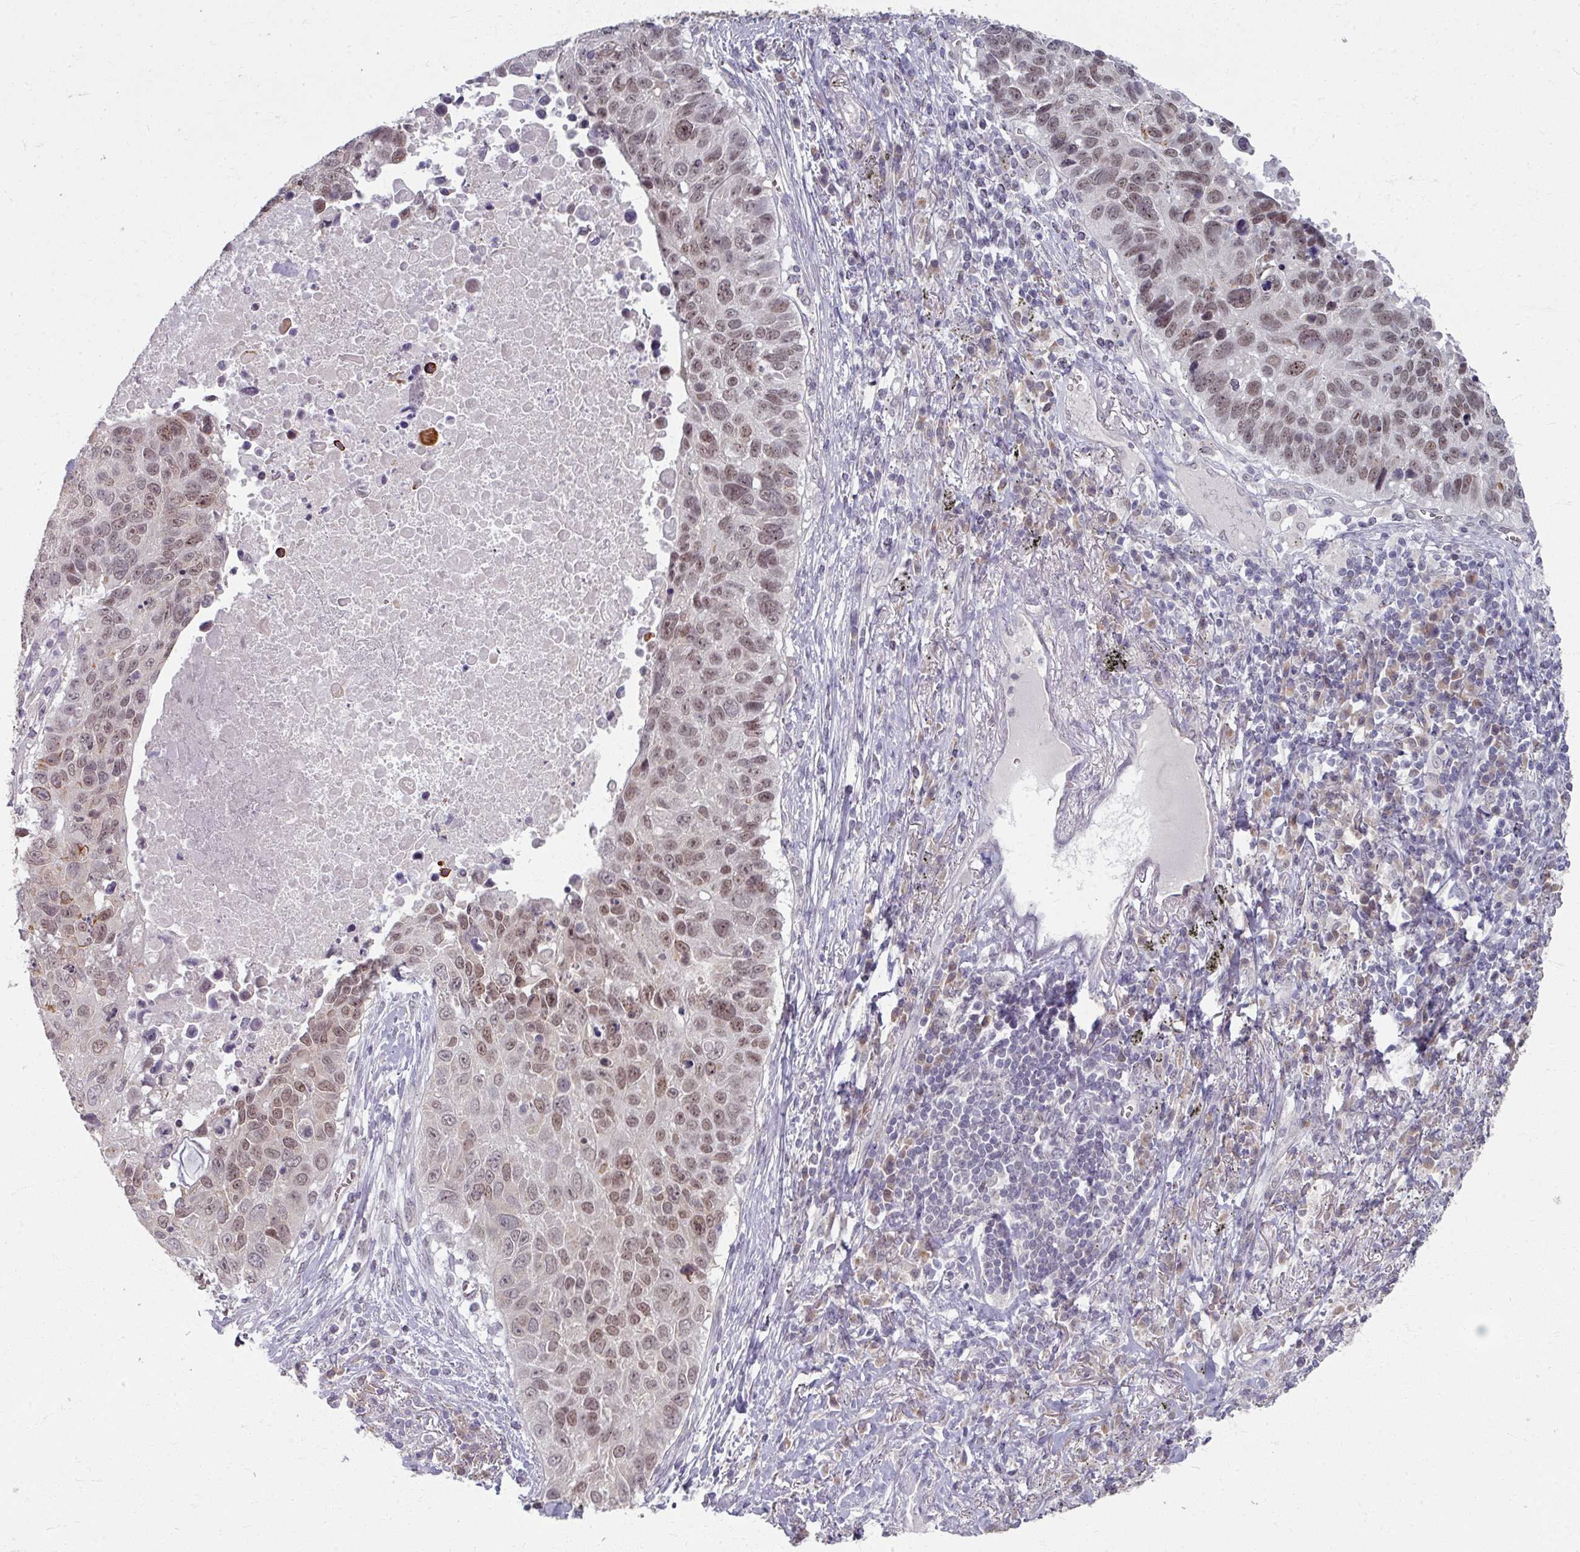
{"staining": {"intensity": "moderate", "quantity": ">75%", "location": "nuclear"}, "tissue": "lung cancer", "cell_type": "Tumor cells", "image_type": "cancer", "snomed": [{"axis": "morphology", "description": "Squamous cell carcinoma, NOS"}, {"axis": "topography", "description": "Lung"}], "caption": "A brown stain labels moderate nuclear expression of a protein in lung cancer tumor cells. (DAB (3,3'-diaminobenzidine) = brown stain, brightfield microscopy at high magnification).", "gene": "KMT5C", "patient": {"sex": "male", "age": 66}}